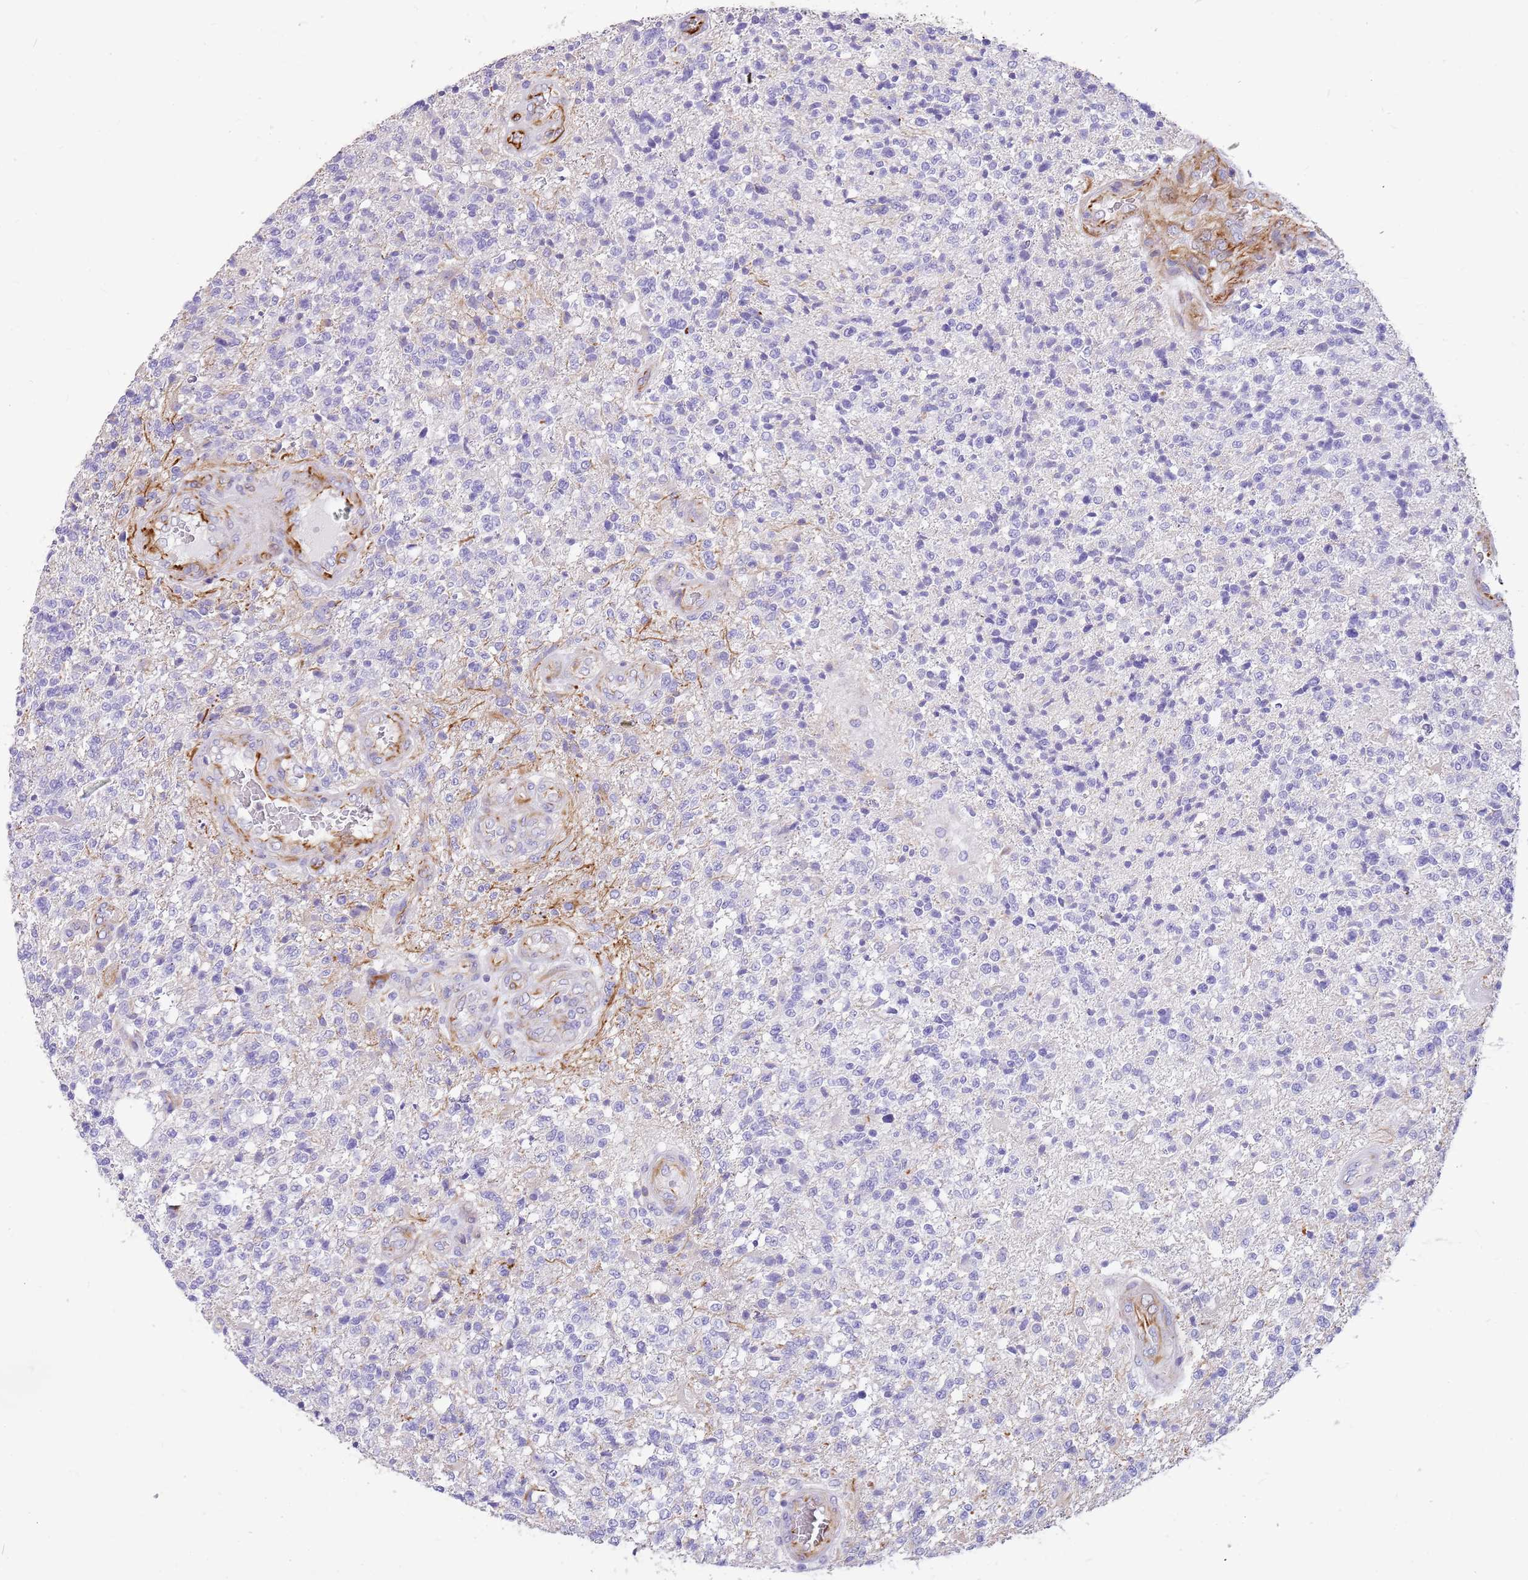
{"staining": {"intensity": "negative", "quantity": "none", "location": "none"}, "tissue": "glioma", "cell_type": "Tumor cells", "image_type": "cancer", "snomed": [{"axis": "morphology", "description": "Glioma, malignant, High grade"}, {"axis": "topography", "description": "Brain"}], "caption": "Immunohistochemical staining of malignant high-grade glioma demonstrates no significant positivity in tumor cells. The staining is performed using DAB brown chromogen with nuclei counter-stained in using hematoxylin.", "gene": "ZDHHC1", "patient": {"sex": "male", "age": 56}}